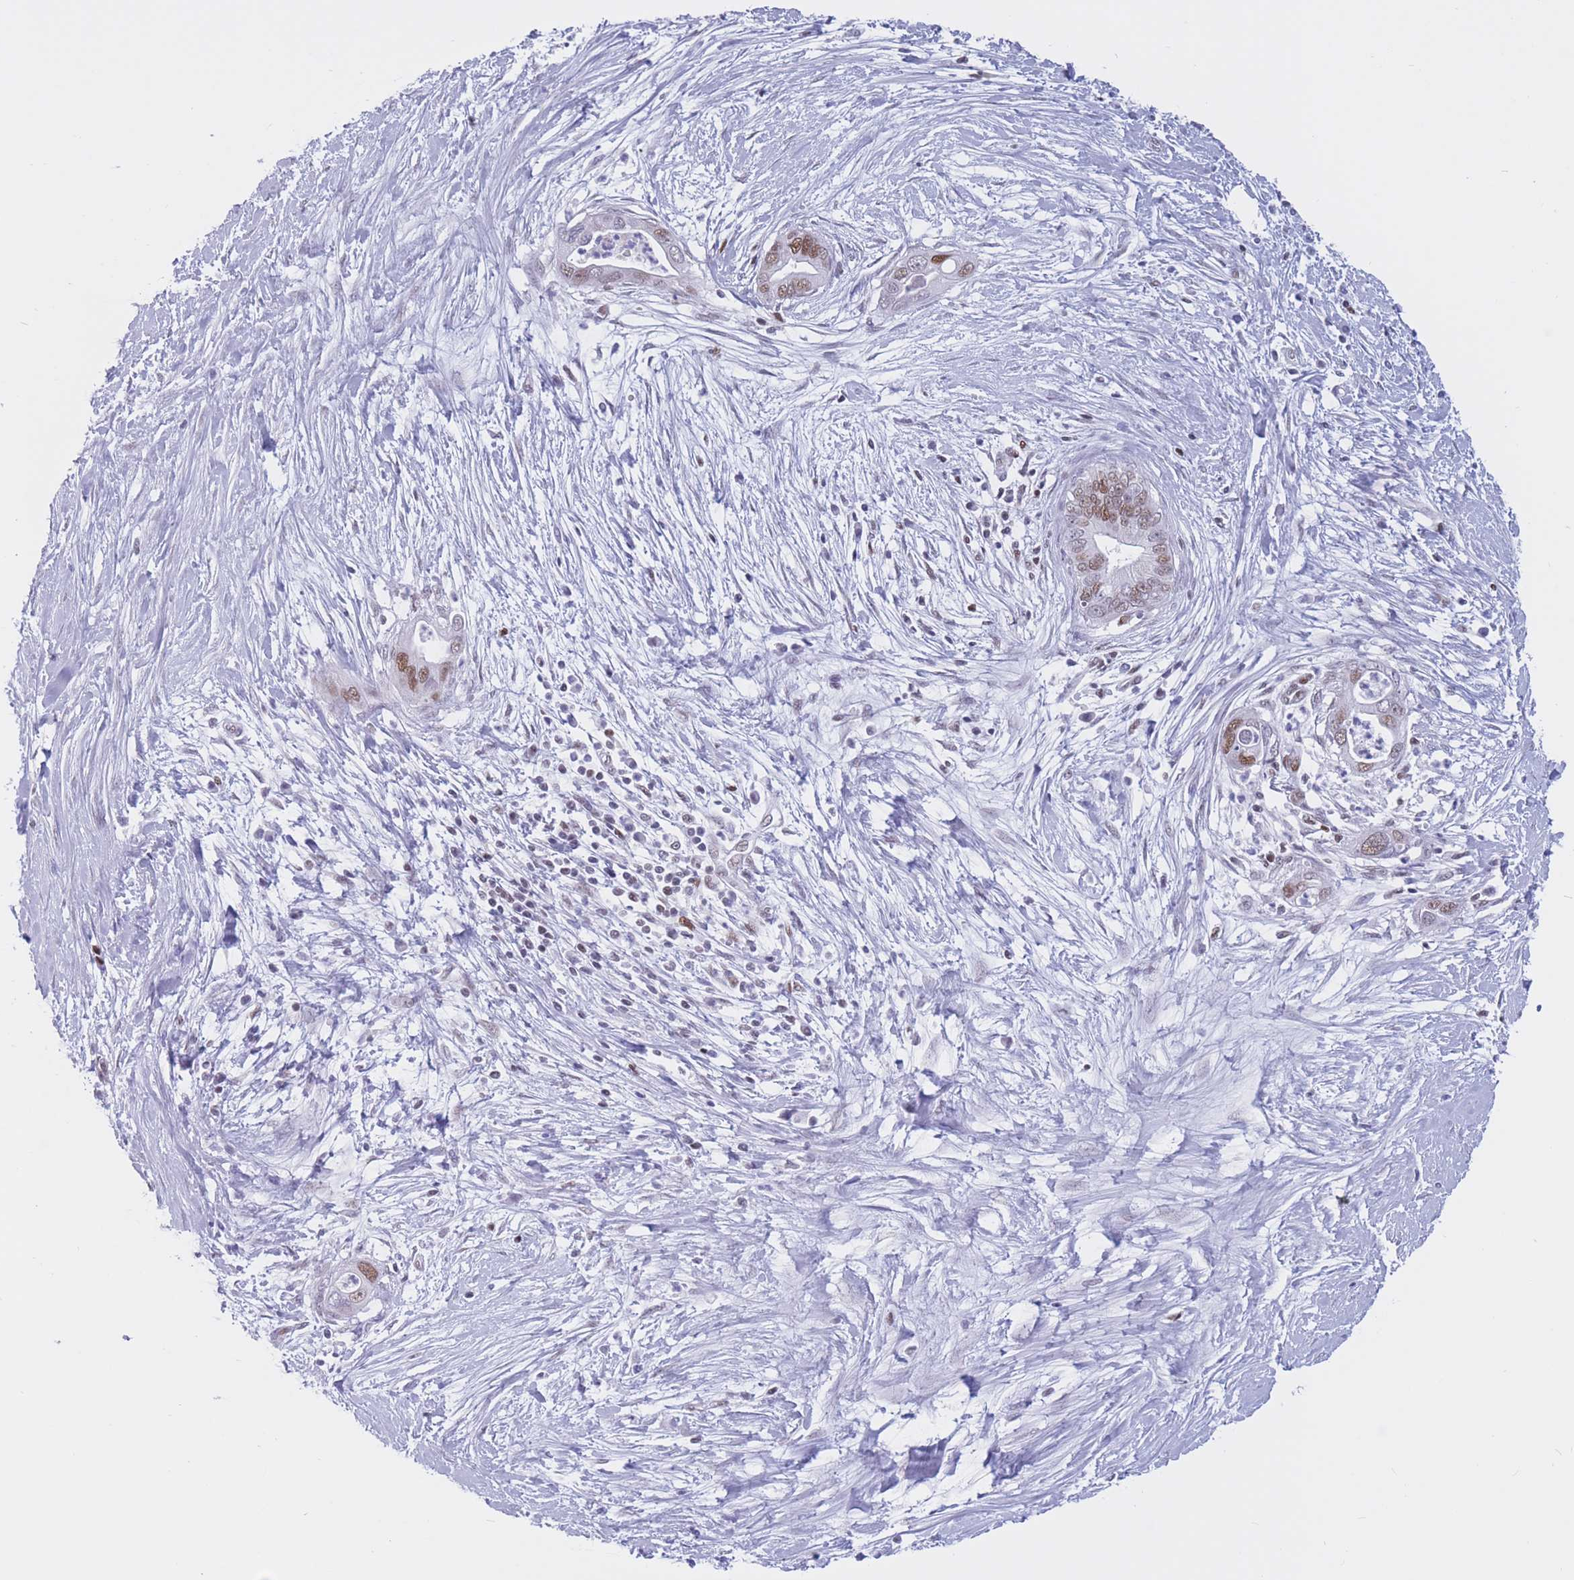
{"staining": {"intensity": "moderate", "quantity": ">75%", "location": "nuclear"}, "tissue": "pancreatic cancer", "cell_type": "Tumor cells", "image_type": "cancer", "snomed": [{"axis": "morphology", "description": "Adenocarcinoma, NOS"}, {"axis": "topography", "description": "Pancreas"}], "caption": "Pancreatic cancer (adenocarcinoma) stained with a protein marker exhibits moderate staining in tumor cells.", "gene": "NASP", "patient": {"sex": "male", "age": 75}}